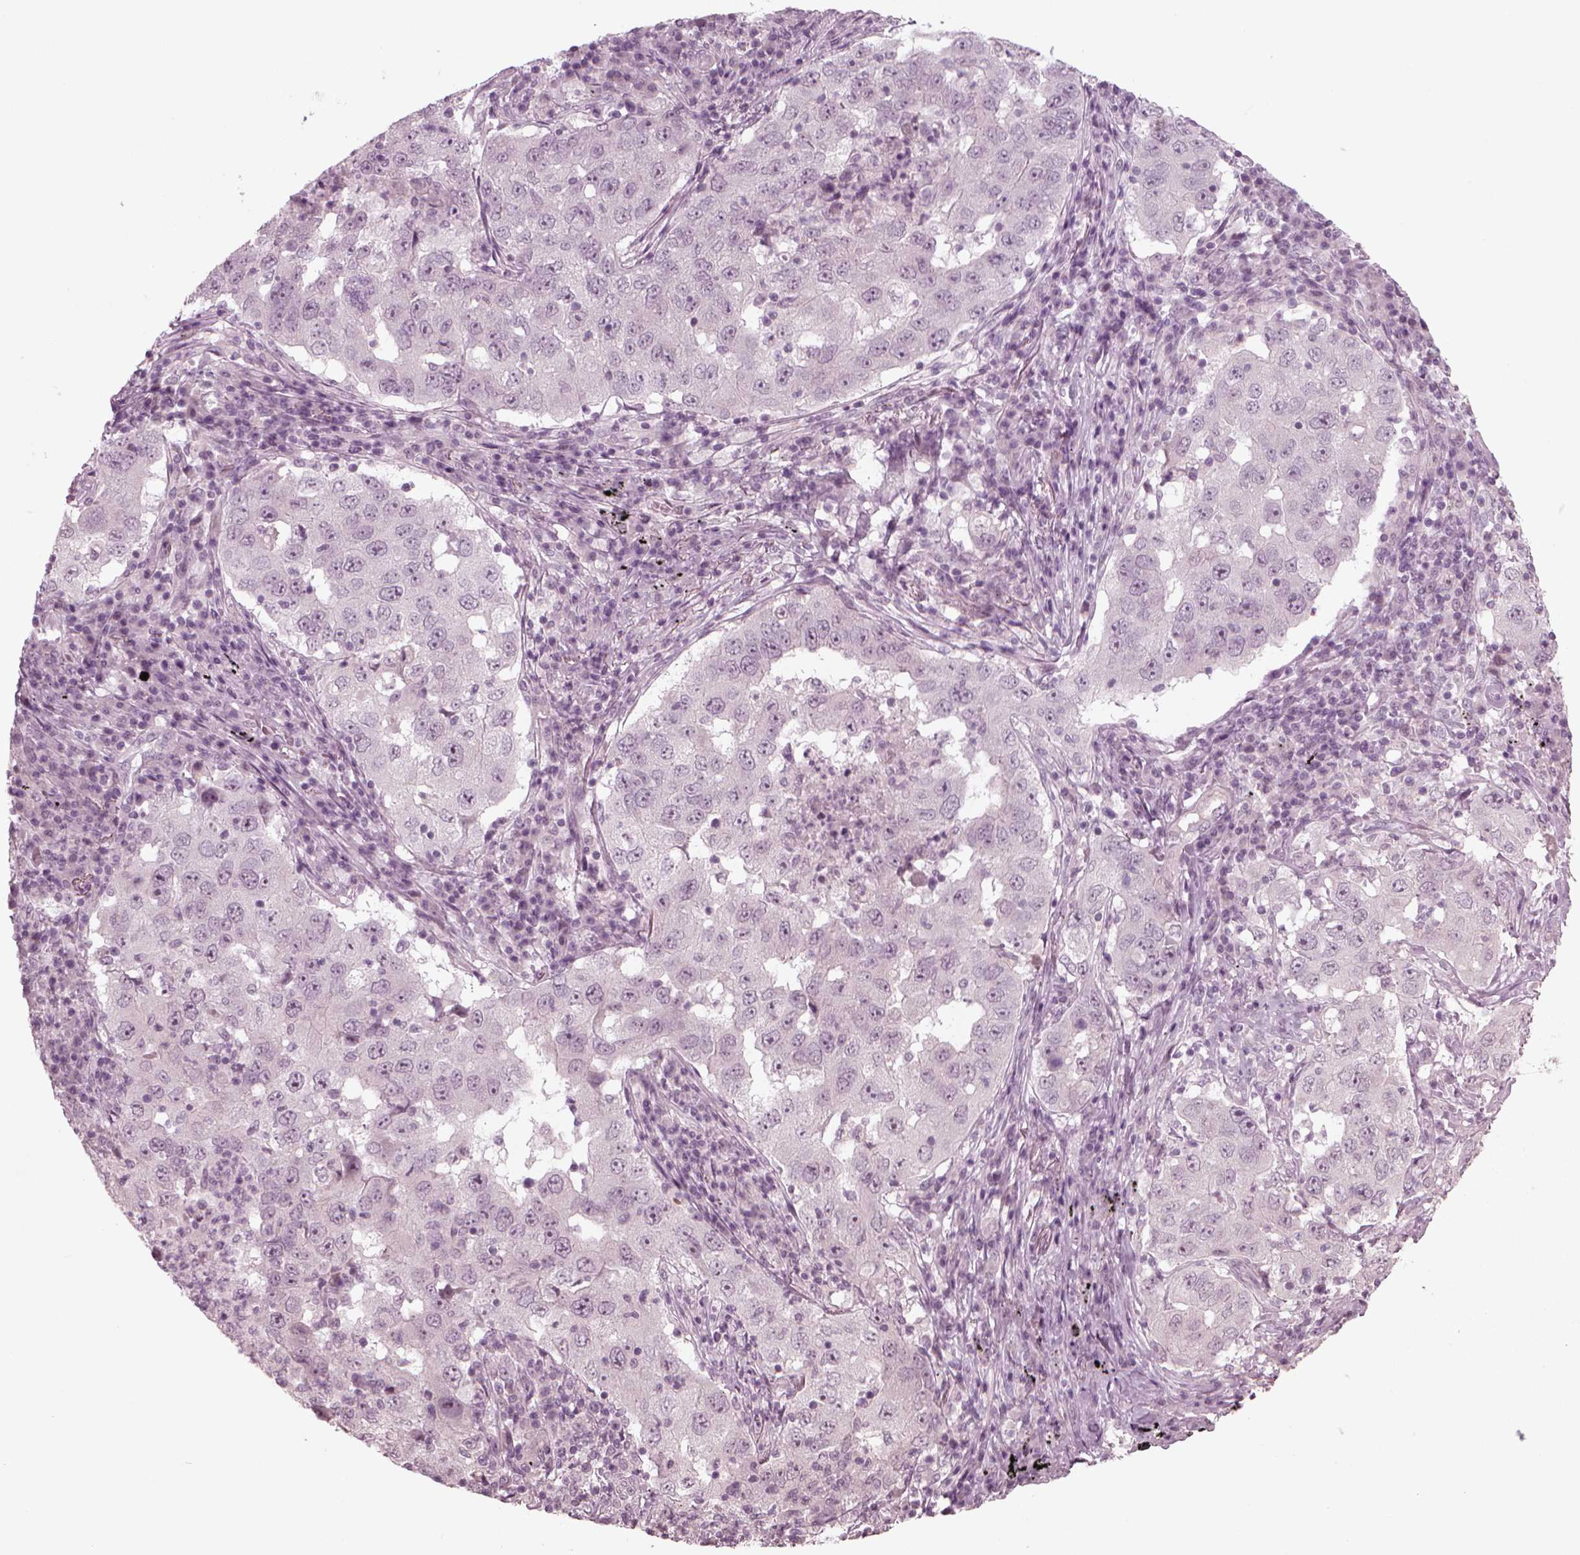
{"staining": {"intensity": "negative", "quantity": "none", "location": "none"}, "tissue": "lung cancer", "cell_type": "Tumor cells", "image_type": "cancer", "snomed": [{"axis": "morphology", "description": "Adenocarcinoma, NOS"}, {"axis": "topography", "description": "Lung"}], "caption": "The image displays no significant staining in tumor cells of lung cancer (adenocarcinoma). (DAB (3,3'-diaminobenzidine) immunohistochemistry with hematoxylin counter stain).", "gene": "MGAT4D", "patient": {"sex": "male", "age": 73}}